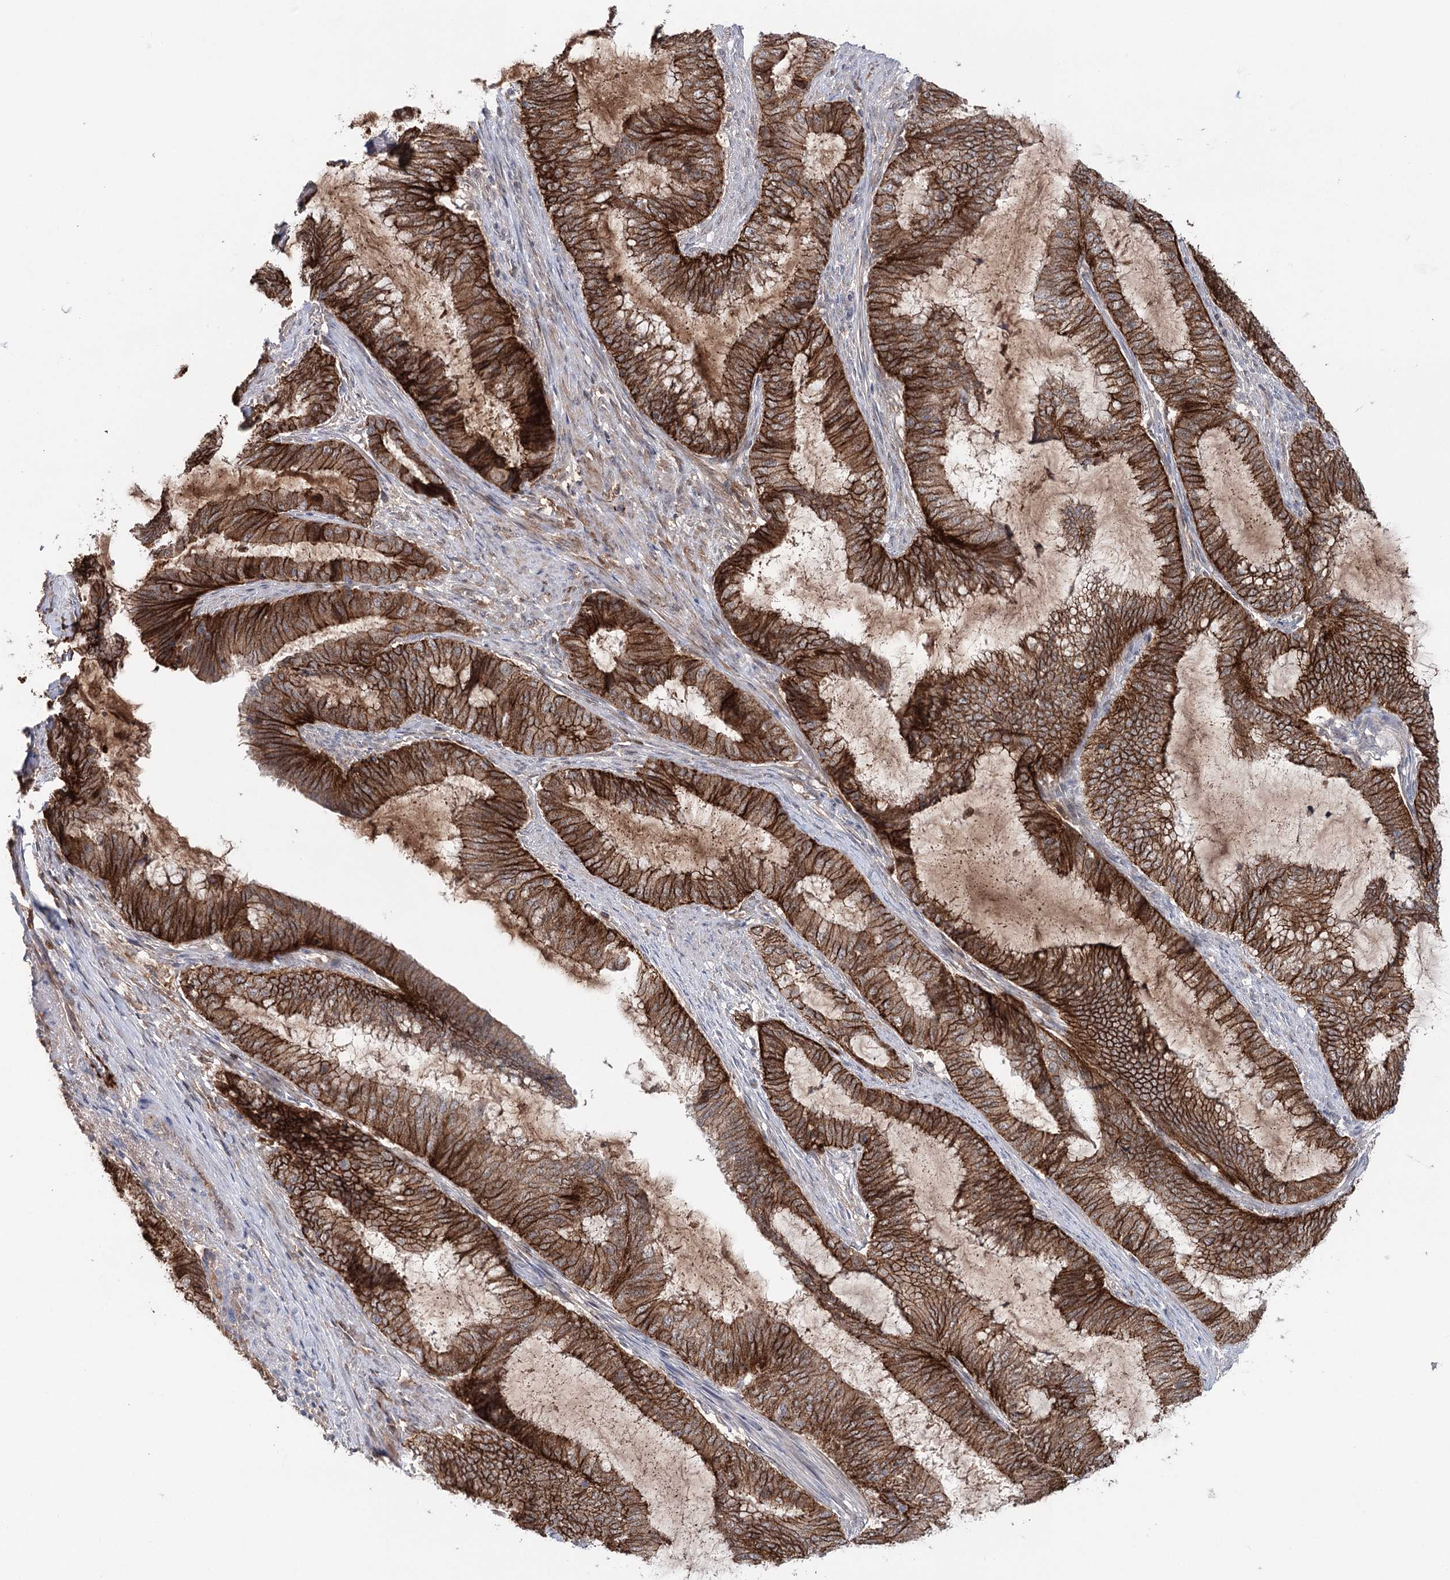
{"staining": {"intensity": "strong", "quantity": ">75%", "location": "cytoplasmic/membranous"}, "tissue": "endometrial cancer", "cell_type": "Tumor cells", "image_type": "cancer", "snomed": [{"axis": "morphology", "description": "Adenocarcinoma, NOS"}, {"axis": "topography", "description": "Endometrium"}], "caption": "DAB immunohistochemical staining of endometrial cancer reveals strong cytoplasmic/membranous protein expression in approximately >75% of tumor cells.", "gene": "PKP4", "patient": {"sex": "female", "age": 51}}